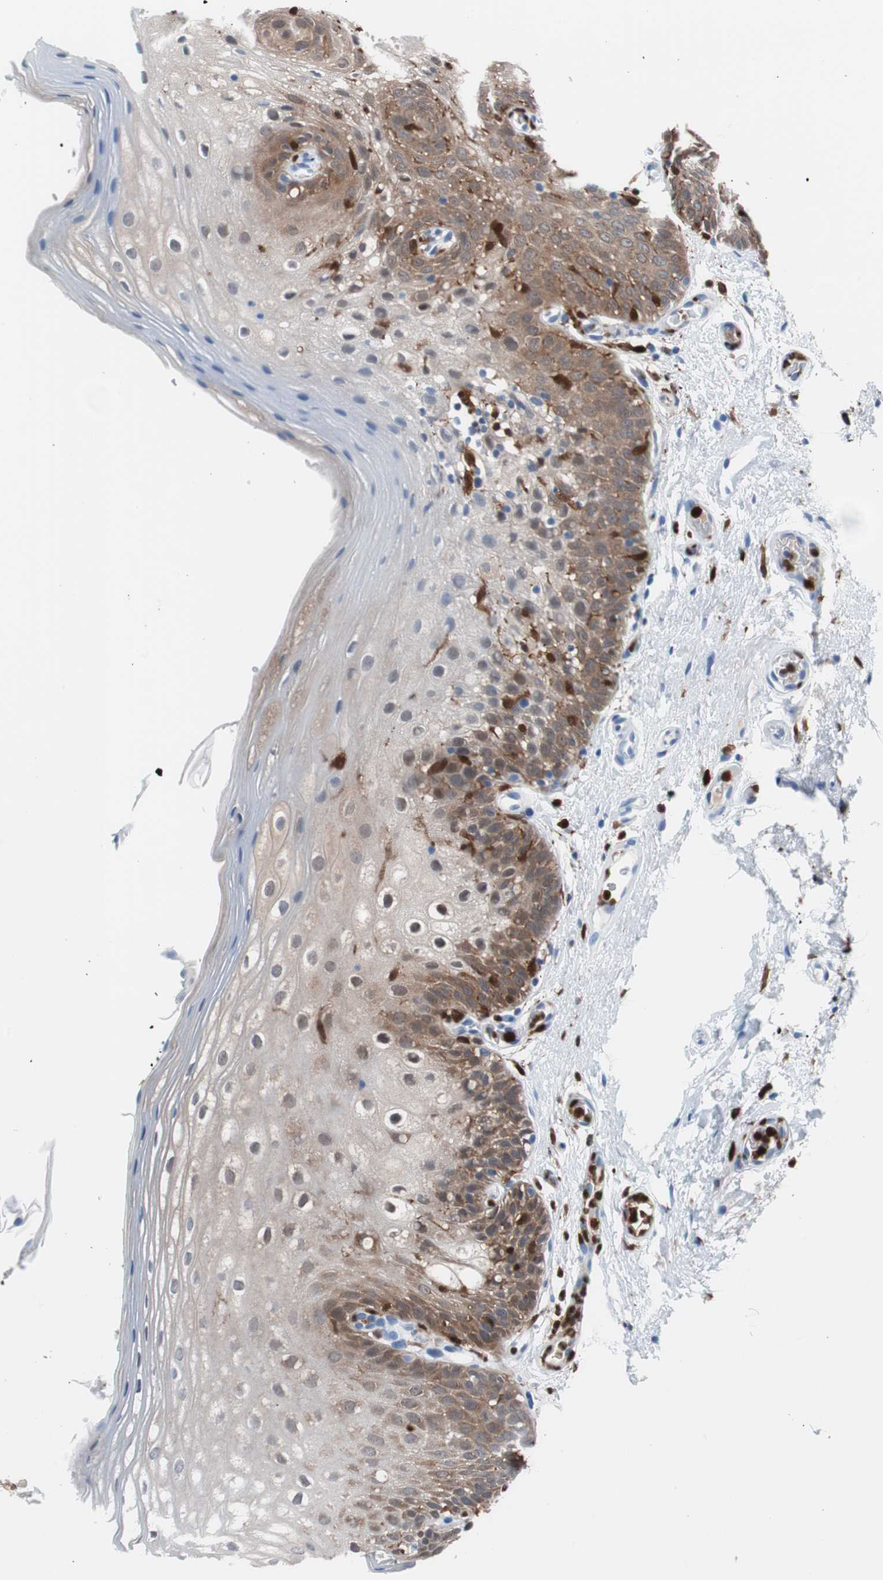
{"staining": {"intensity": "moderate", "quantity": "25%-75%", "location": "cytoplasmic/membranous"}, "tissue": "oral mucosa", "cell_type": "Squamous epithelial cells", "image_type": "normal", "snomed": [{"axis": "morphology", "description": "Normal tissue, NOS"}, {"axis": "morphology", "description": "Squamous cell carcinoma, NOS"}, {"axis": "topography", "description": "Skeletal muscle"}, {"axis": "topography", "description": "Oral tissue"}], "caption": "Brown immunohistochemical staining in normal oral mucosa exhibits moderate cytoplasmic/membranous expression in approximately 25%-75% of squamous epithelial cells.", "gene": "SYK", "patient": {"sex": "male", "age": 71}}